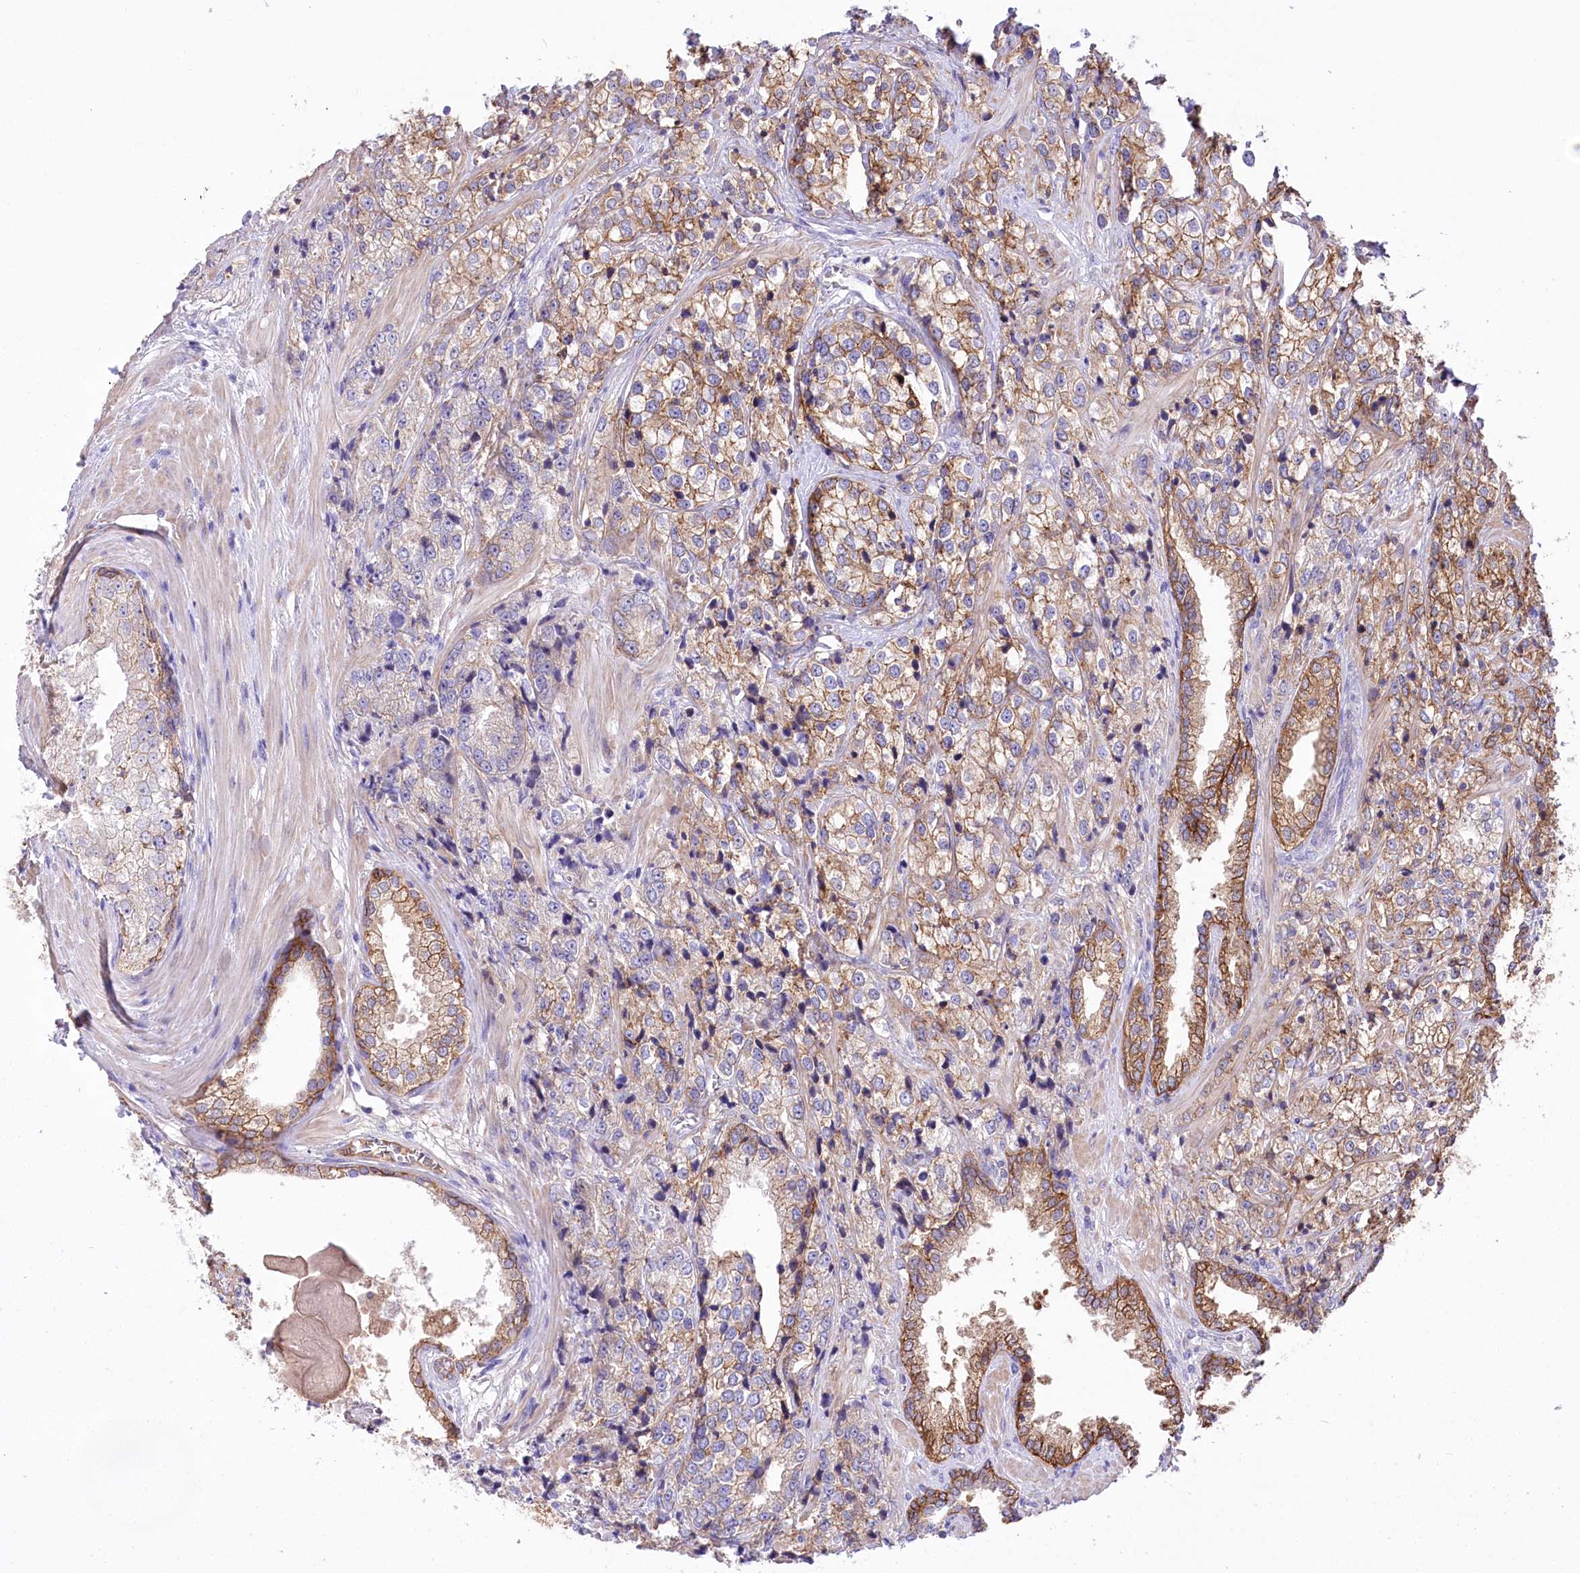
{"staining": {"intensity": "moderate", "quantity": "25%-75%", "location": "cytoplasmic/membranous"}, "tissue": "prostate cancer", "cell_type": "Tumor cells", "image_type": "cancer", "snomed": [{"axis": "morphology", "description": "Adenocarcinoma, High grade"}, {"axis": "topography", "description": "Prostate"}], "caption": "Prostate cancer (adenocarcinoma (high-grade)) was stained to show a protein in brown. There is medium levels of moderate cytoplasmic/membranous expression in approximately 25%-75% of tumor cells. The staining was performed using DAB (3,3'-diaminobenzidine) to visualize the protein expression in brown, while the nuclei were stained in blue with hematoxylin (Magnification: 20x).", "gene": "CEP164", "patient": {"sex": "male", "age": 69}}